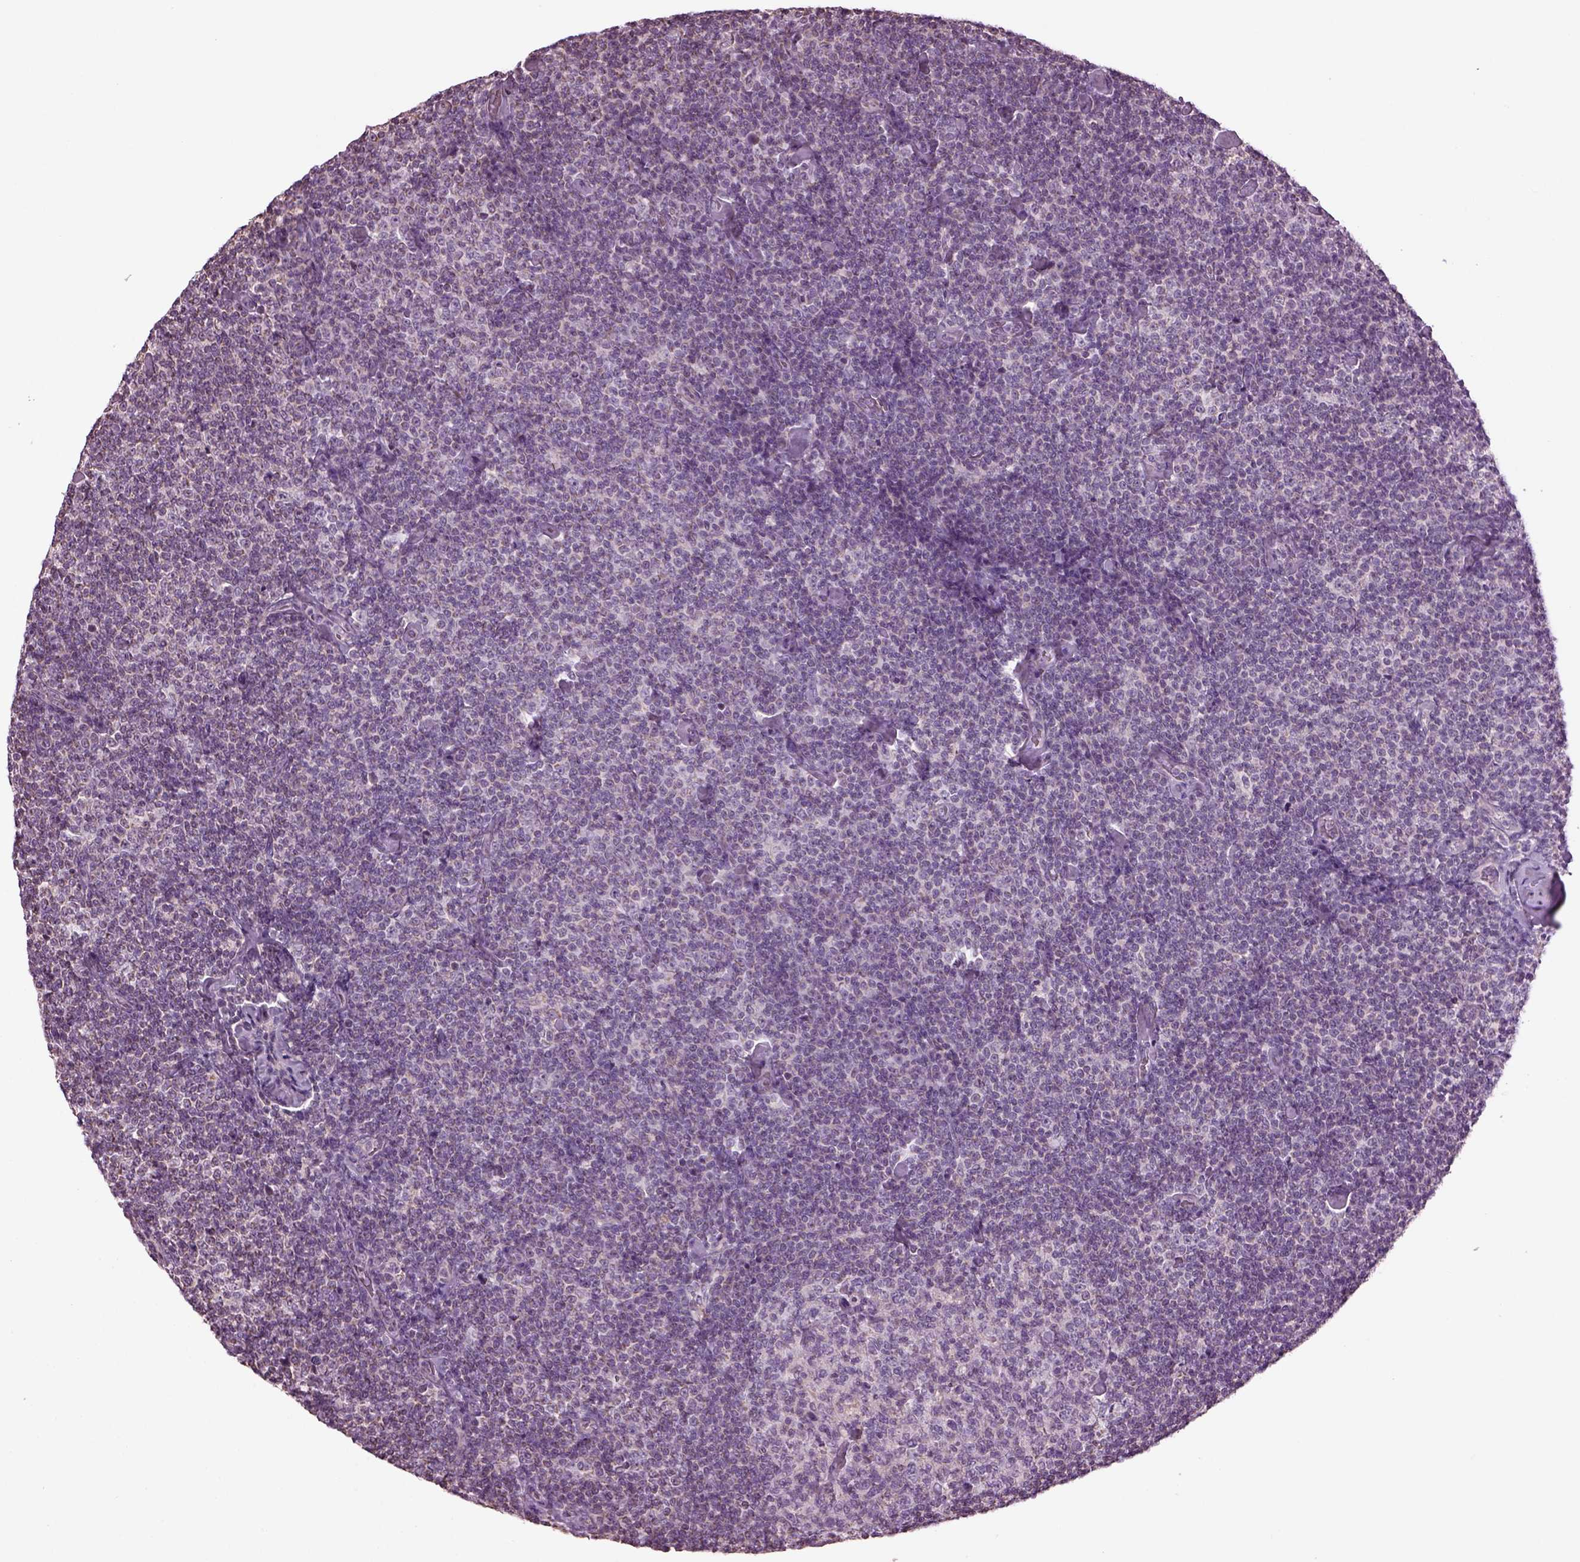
{"staining": {"intensity": "negative", "quantity": "none", "location": "none"}, "tissue": "lymphoma", "cell_type": "Tumor cells", "image_type": "cancer", "snomed": [{"axis": "morphology", "description": "Malignant lymphoma, non-Hodgkin's type, Low grade"}, {"axis": "topography", "description": "Lymph node"}], "caption": "Tumor cells show no significant protein expression in lymphoma.", "gene": "SPATA7", "patient": {"sex": "male", "age": 81}}